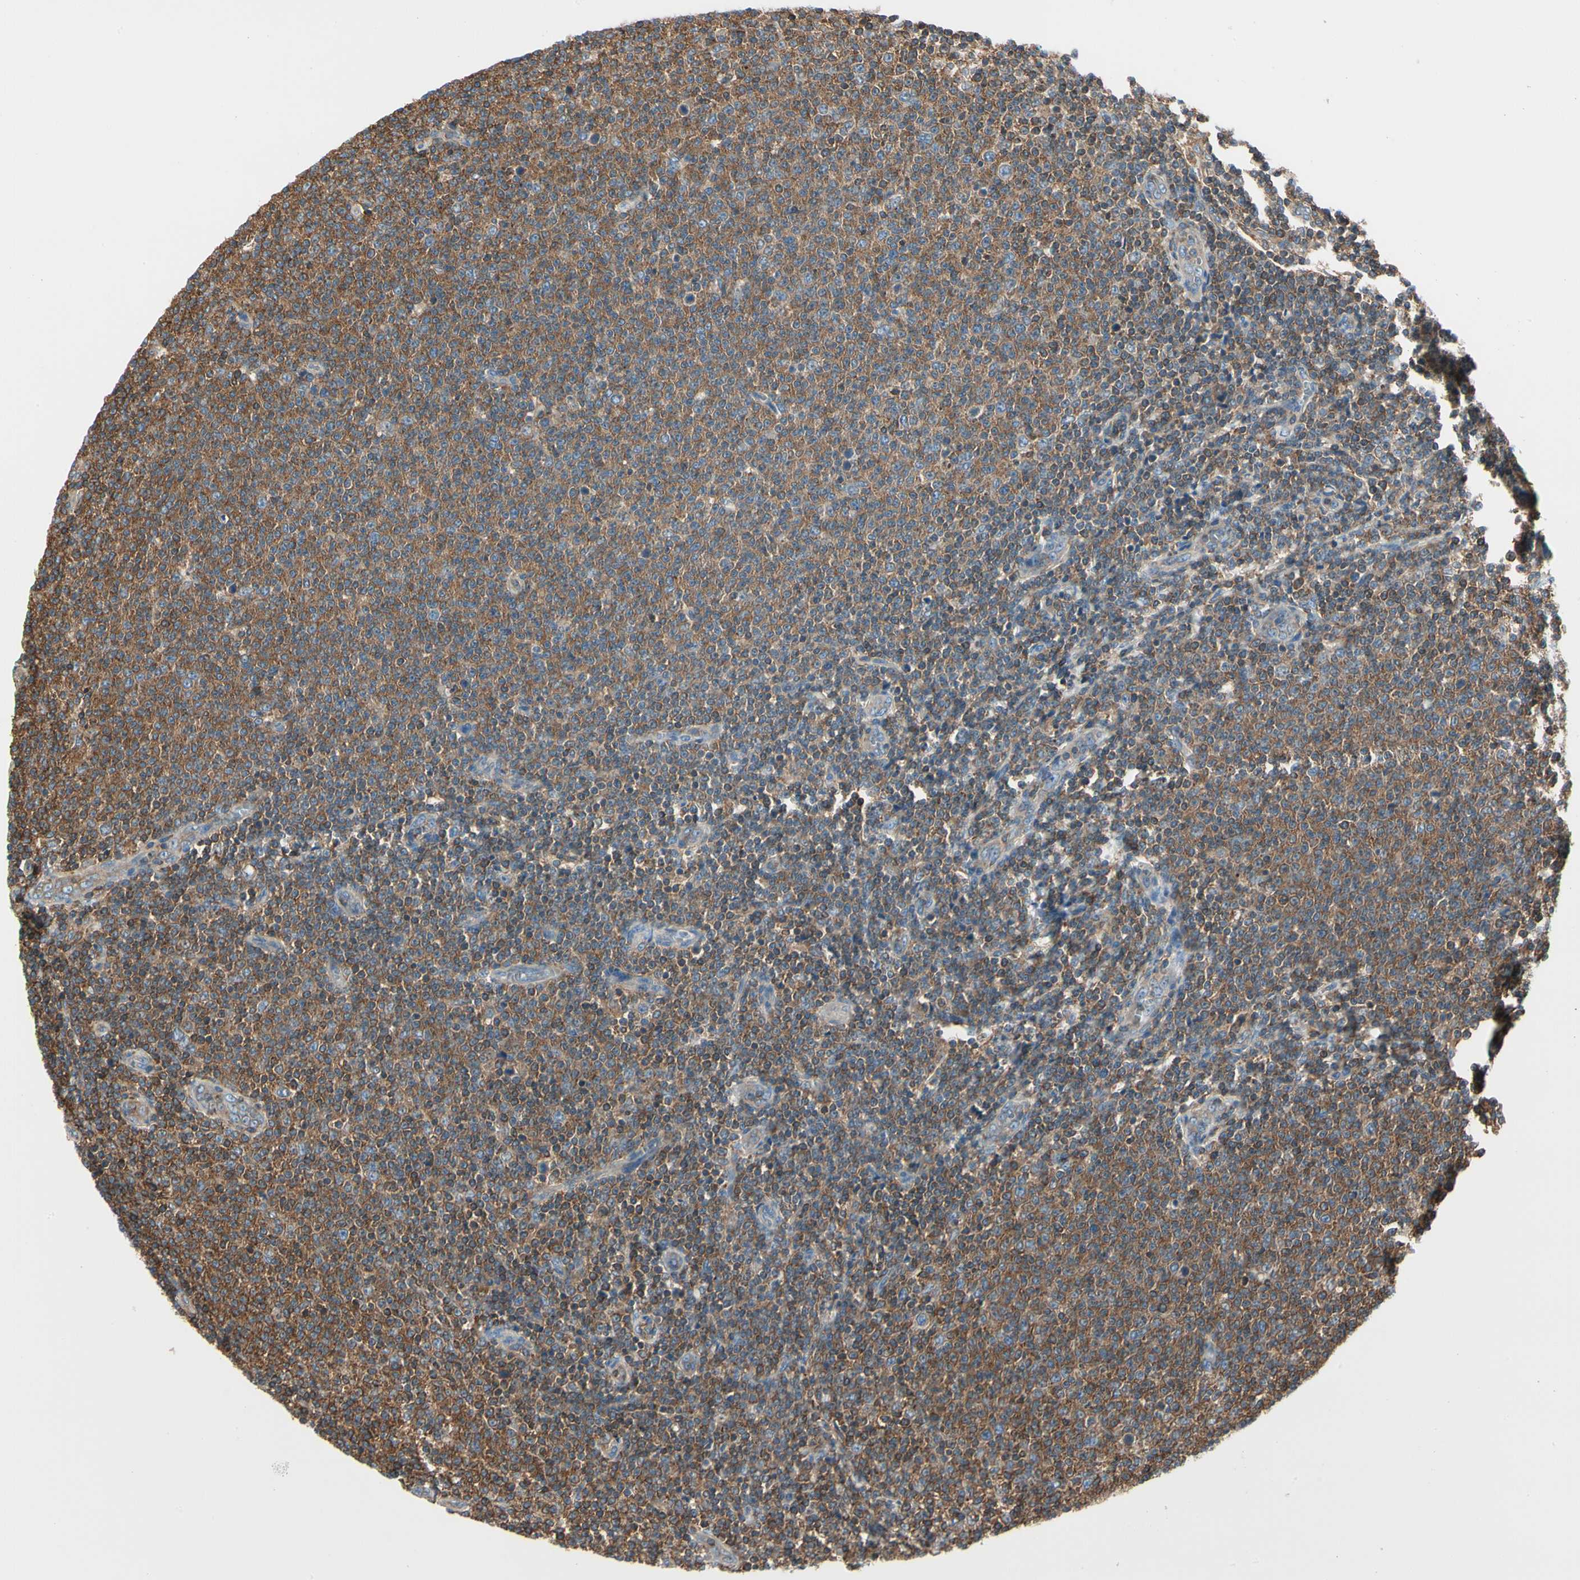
{"staining": {"intensity": "strong", "quantity": ">75%", "location": "cytoplasmic/membranous"}, "tissue": "lymphoma", "cell_type": "Tumor cells", "image_type": "cancer", "snomed": [{"axis": "morphology", "description": "Malignant lymphoma, non-Hodgkin's type, Low grade"}, {"axis": "topography", "description": "Lymph node"}], "caption": "Tumor cells reveal high levels of strong cytoplasmic/membranous positivity in about >75% of cells in human low-grade malignant lymphoma, non-Hodgkin's type. (Stains: DAB (3,3'-diaminobenzidine) in brown, nuclei in blue, Microscopy: brightfield microscopy at high magnification).", "gene": "CAPZA2", "patient": {"sex": "male", "age": 66}}